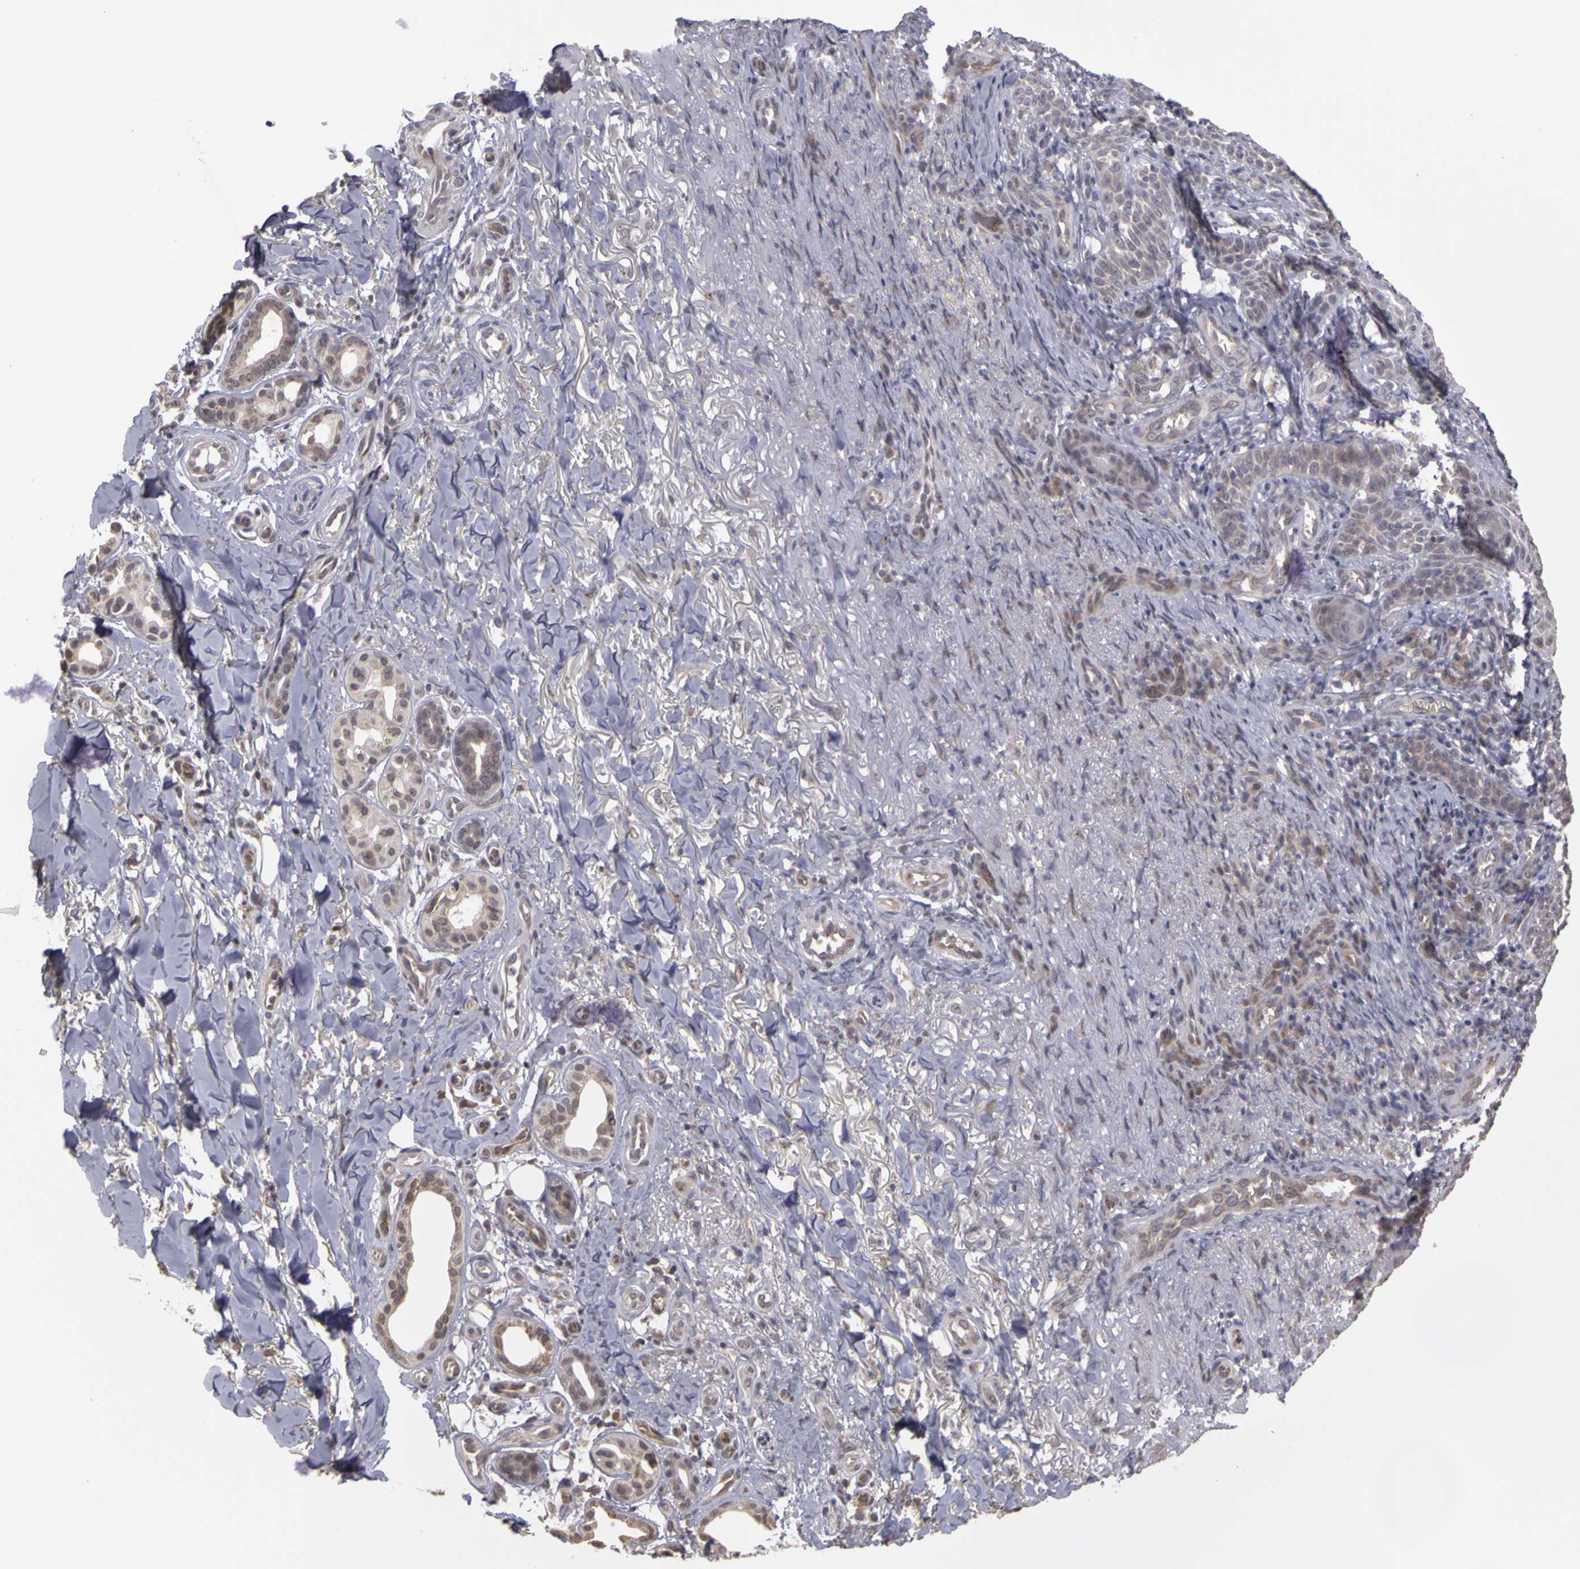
{"staining": {"intensity": "weak", "quantity": "<25%", "location": "cytoplasmic/membranous"}, "tissue": "skin cancer", "cell_type": "Tumor cells", "image_type": "cancer", "snomed": [{"axis": "morphology", "description": "Basal cell carcinoma"}, {"axis": "topography", "description": "Skin"}], "caption": "High power microscopy image of an immunohistochemistry (IHC) image of skin cancer, revealing no significant expression in tumor cells.", "gene": "FRMD7", "patient": {"sex": "male", "age": 81}}